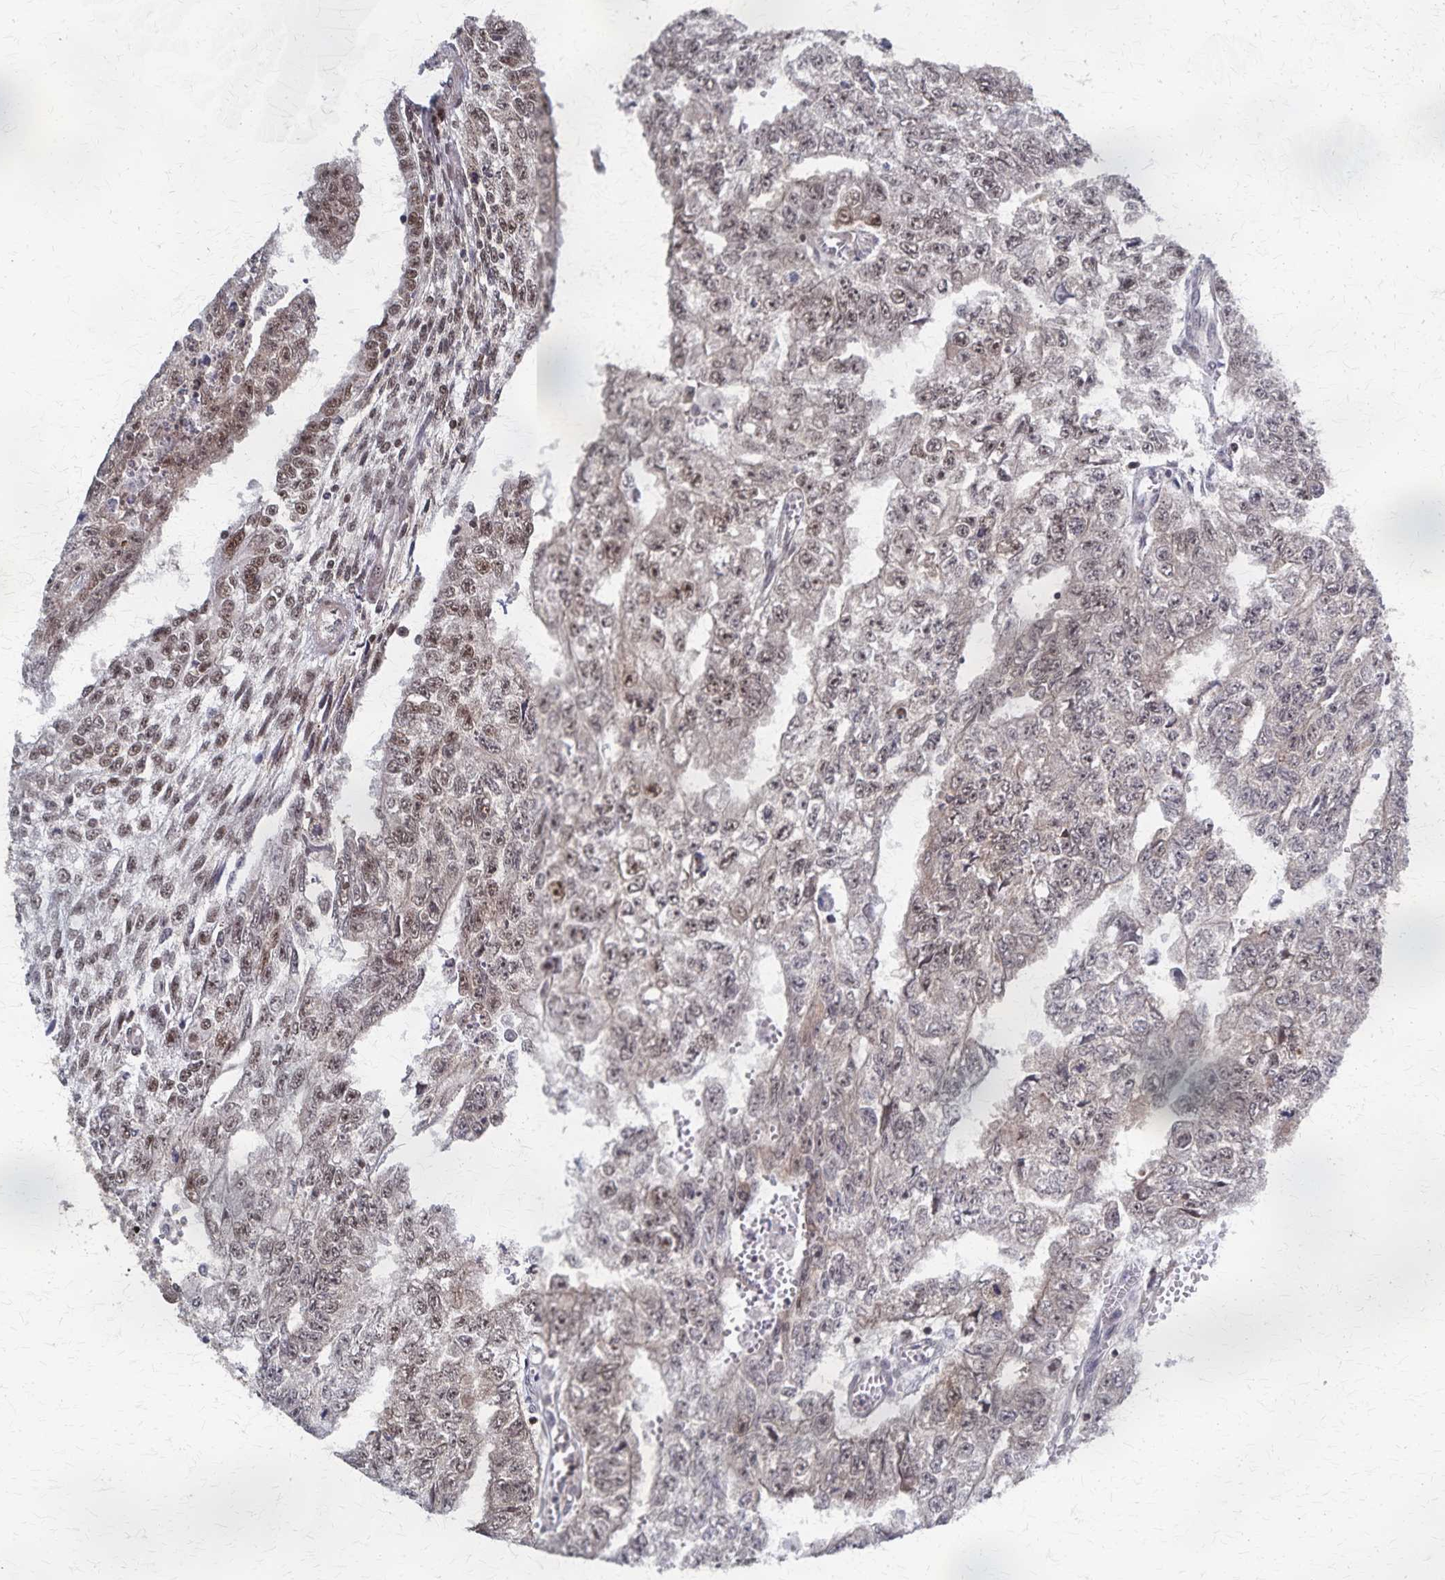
{"staining": {"intensity": "moderate", "quantity": "25%-75%", "location": "nuclear"}, "tissue": "testis cancer", "cell_type": "Tumor cells", "image_type": "cancer", "snomed": [{"axis": "morphology", "description": "Carcinoma, Embryonal, NOS"}, {"axis": "morphology", "description": "Teratoma, malignant, NOS"}, {"axis": "topography", "description": "Testis"}], "caption": "Testis cancer (malignant teratoma) stained with DAB IHC reveals medium levels of moderate nuclear positivity in approximately 25%-75% of tumor cells. The staining is performed using DAB brown chromogen to label protein expression. The nuclei are counter-stained blue using hematoxylin.", "gene": "GTF2B", "patient": {"sex": "male", "age": 24}}